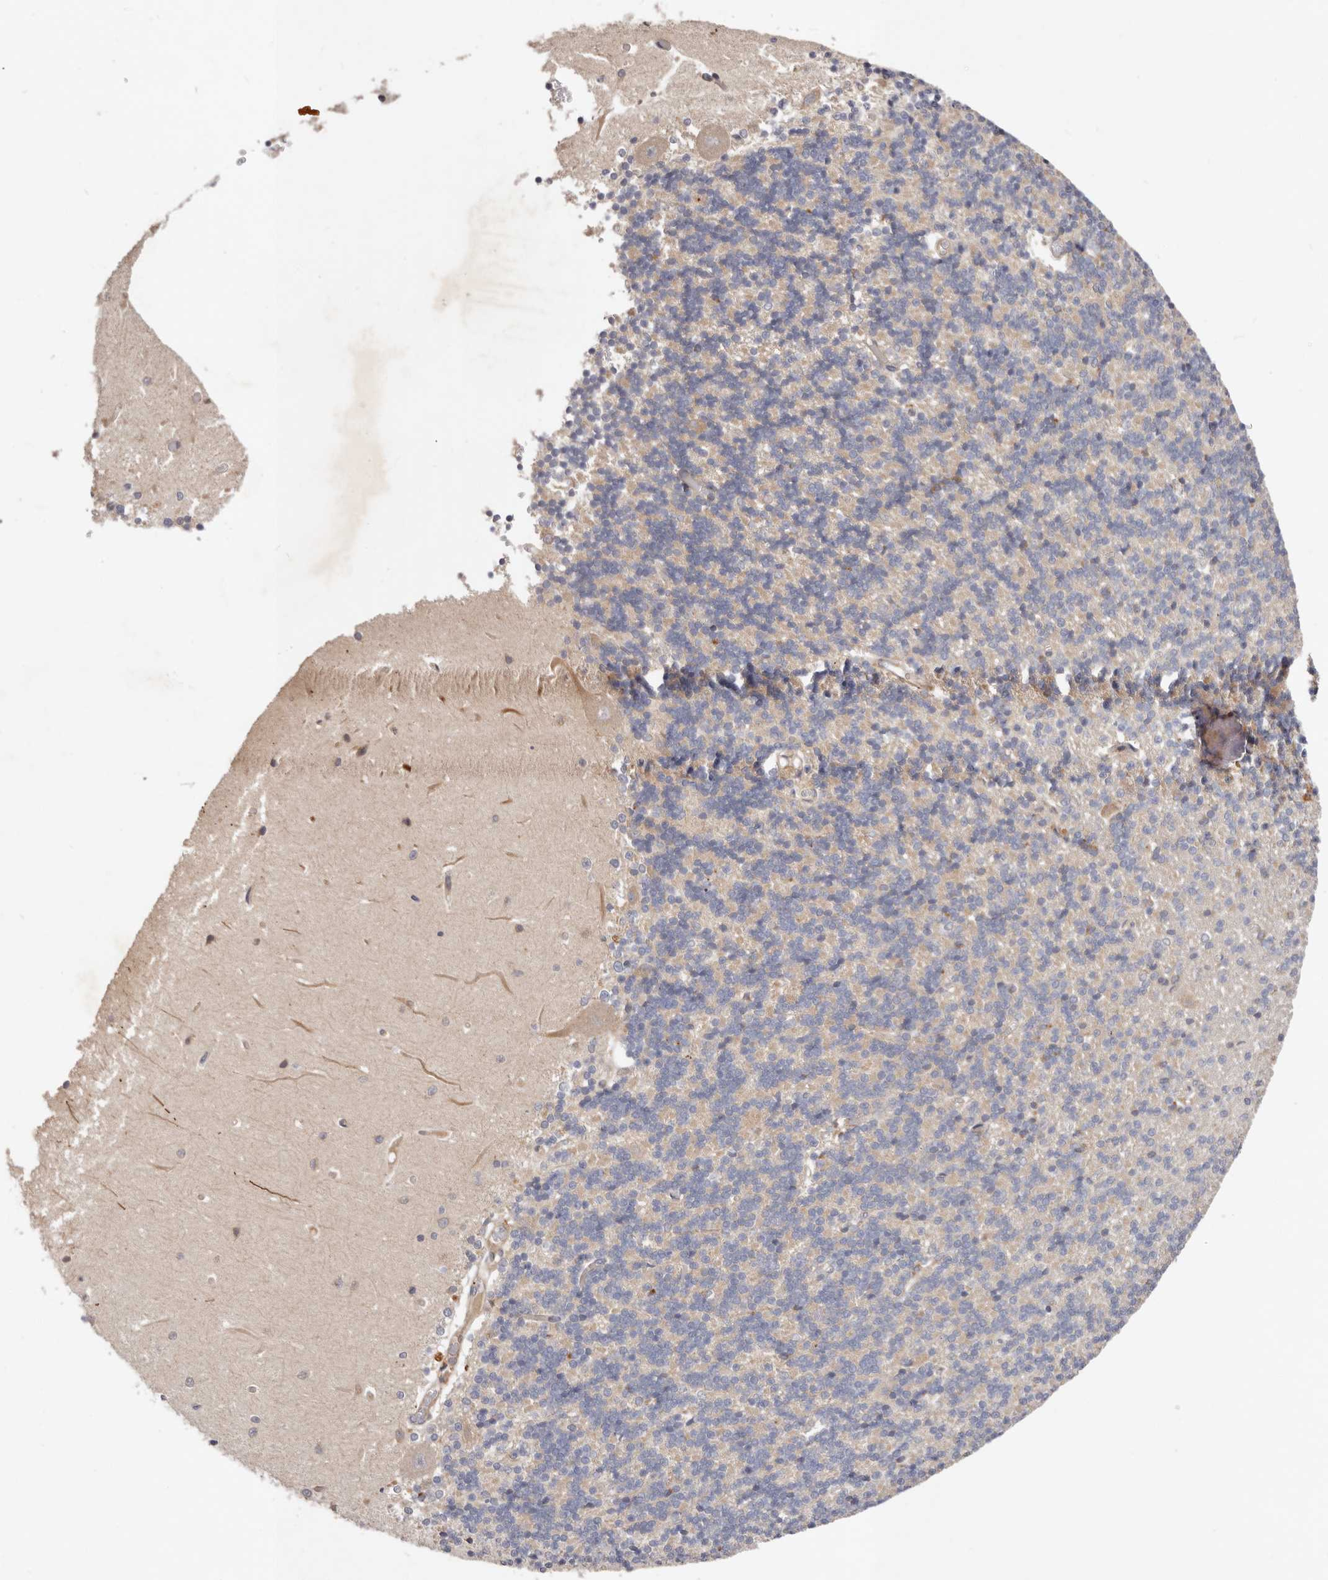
{"staining": {"intensity": "negative", "quantity": "none", "location": "none"}, "tissue": "cerebellum", "cell_type": "Cells in granular layer", "image_type": "normal", "snomed": [{"axis": "morphology", "description": "Normal tissue, NOS"}, {"axis": "topography", "description": "Cerebellum"}], "caption": "DAB (3,3'-diaminobenzidine) immunohistochemical staining of normal human cerebellum exhibits no significant staining in cells in granular layer.", "gene": "MACF1", "patient": {"sex": "male", "age": 37}}